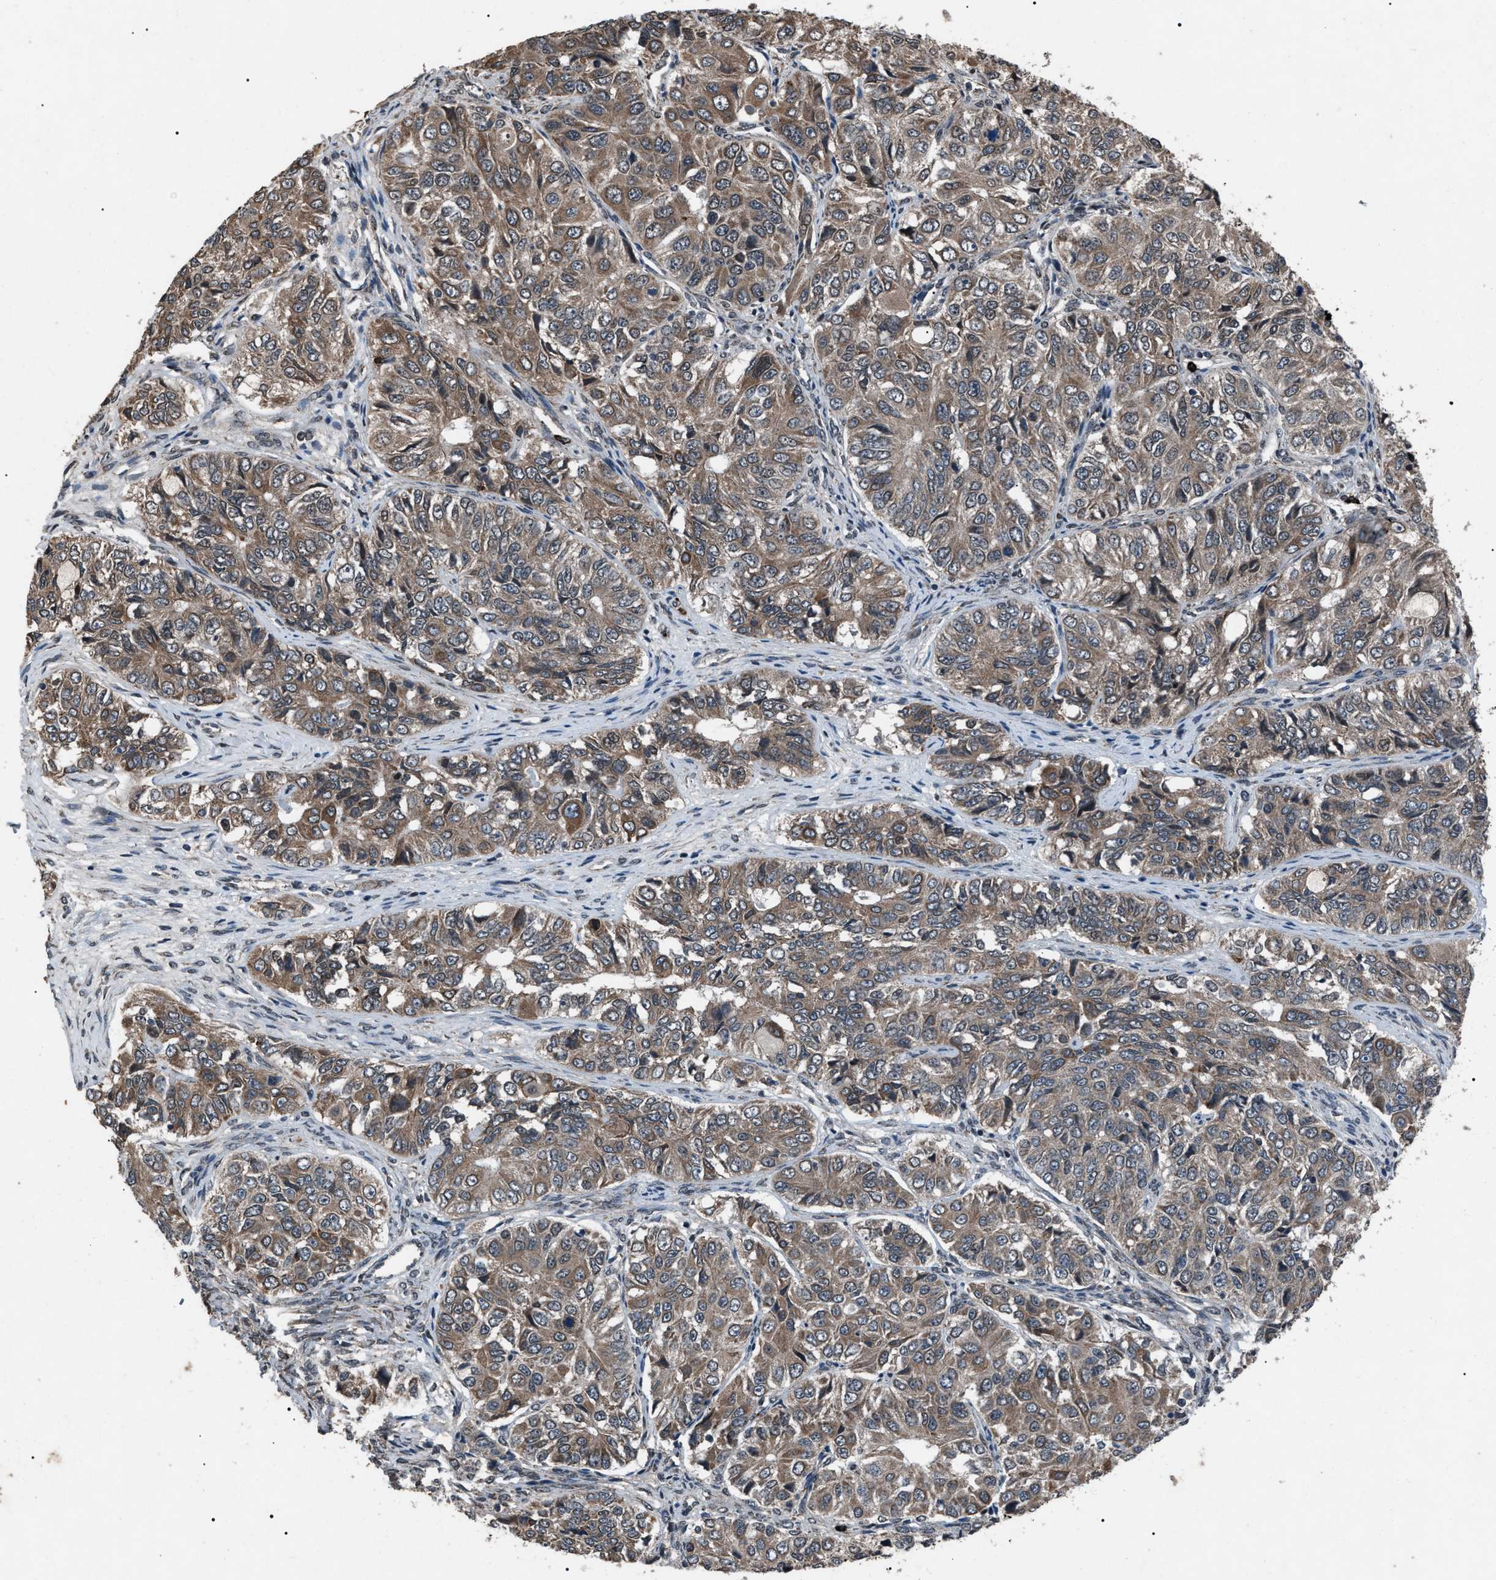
{"staining": {"intensity": "moderate", "quantity": ">75%", "location": "cytoplasmic/membranous"}, "tissue": "ovarian cancer", "cell_type": "Tumor cells", "image_type": "cancer", "snomed": [{"axis": "morphology", "description": "Carcinoma, endometroid"}, {"axis": "topography", "description": "Ovary"}], "caption": "Ovarian cancer (endometroid carcinoma) tissue exhibits moderate cytoplasmic/membranous staining in about >75% of tumor cells, visualized by immunohistochemistry.", "gene": "ZFAND2A", "patient": {"sex": "female", "age": 51}}